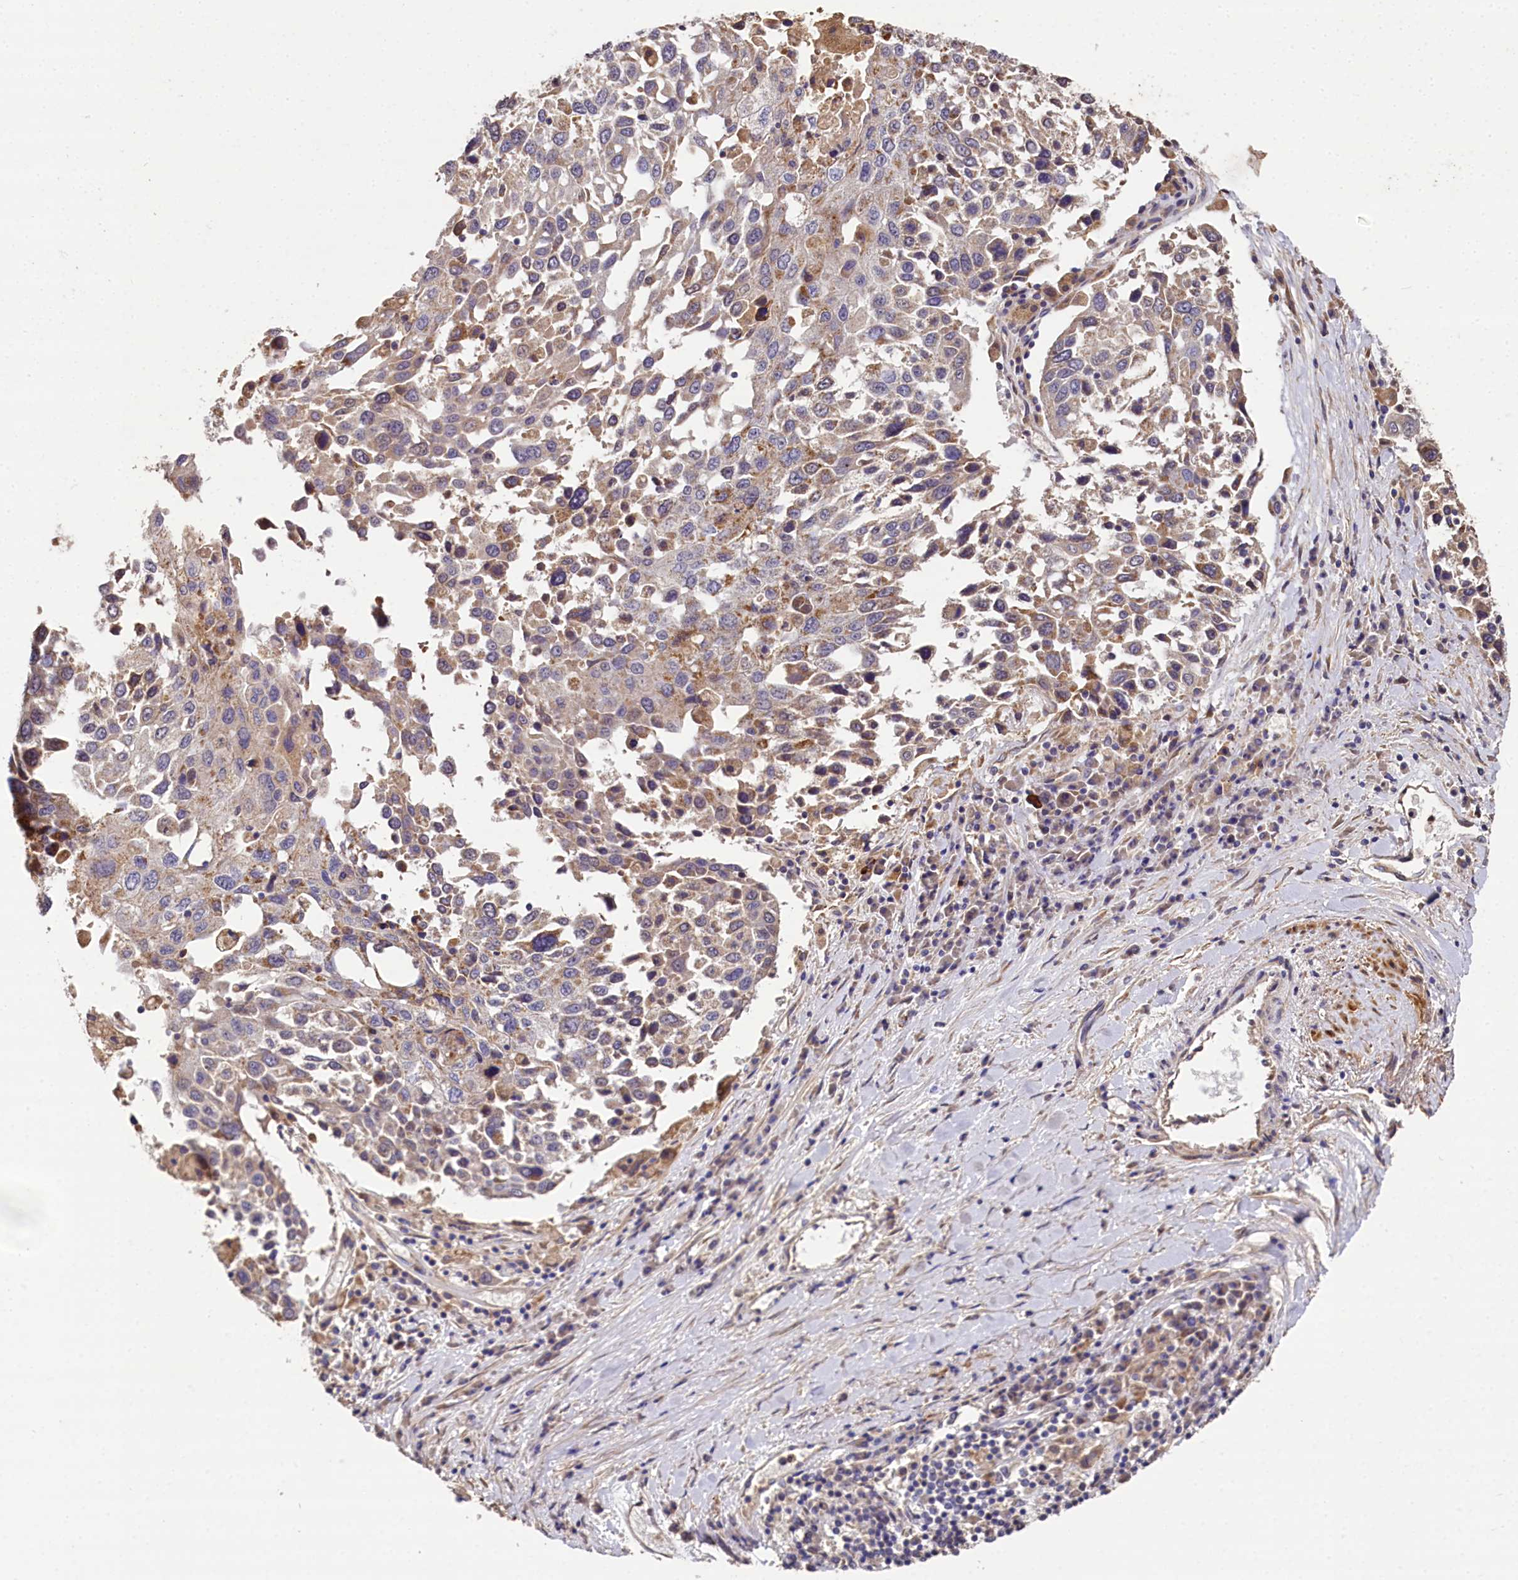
{"staining": {"intensity": "moderate", "quantity": "25%-75%", "location": "cytoplasmic/membranous"}, "tissue": "lung cancer", "cell_type": "Tumor cells", "image_type": "cancer", "snomed": [{"axis": "morphology", "description": "Squamous cell carcinoma, NOS"}, {"axis": "topography", "description": "Lung"}], "caption": "Lung cancer stained with a protein marker displays moderate staining in tumor cells.", "gene": "SPRYD3", "patient": {"sex": "male", "age": 65}}